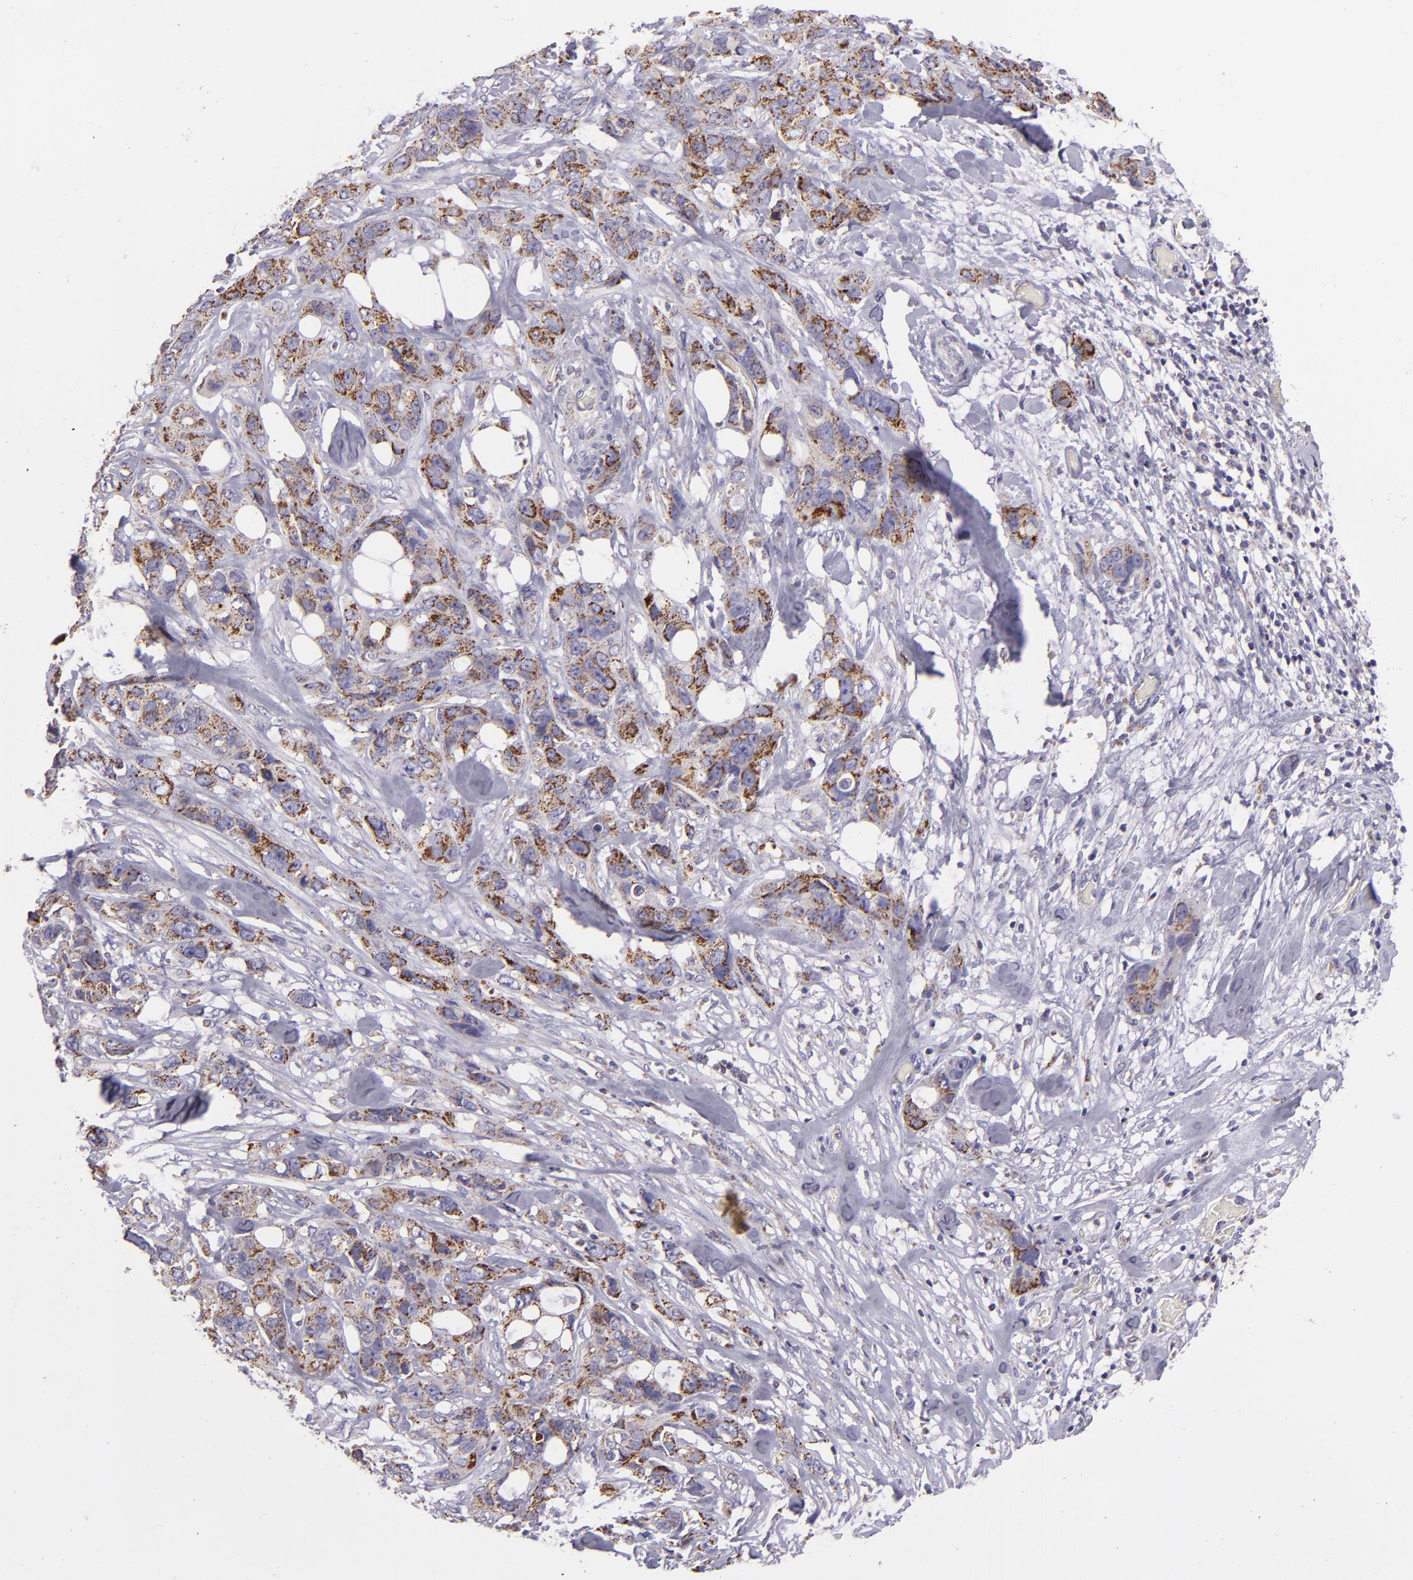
{"staining": {"intensity": "moderate", "quantity": ">75%", "location": "cytoplasmic/membranous"}, "tissue": "stomach cancer", "cell_type": "Tumor cells", "image_type": "cancer", "snomed": [{"axis": "morphology", "description": "Adenocarcinoma, NOS"}, {"axis": "topography", "description": "Stomach, upper"}], "caption": "IHC (DAB) staining of stomach cancer demonstrates moderate cytoplasmic/membranous protein positivity in approximately >75% of tumor cells. The protein is shown in brown color, while the nuclei are stained blue.", "gene": "HSPD1", "patient": {"sex": "male", "age": 47}}